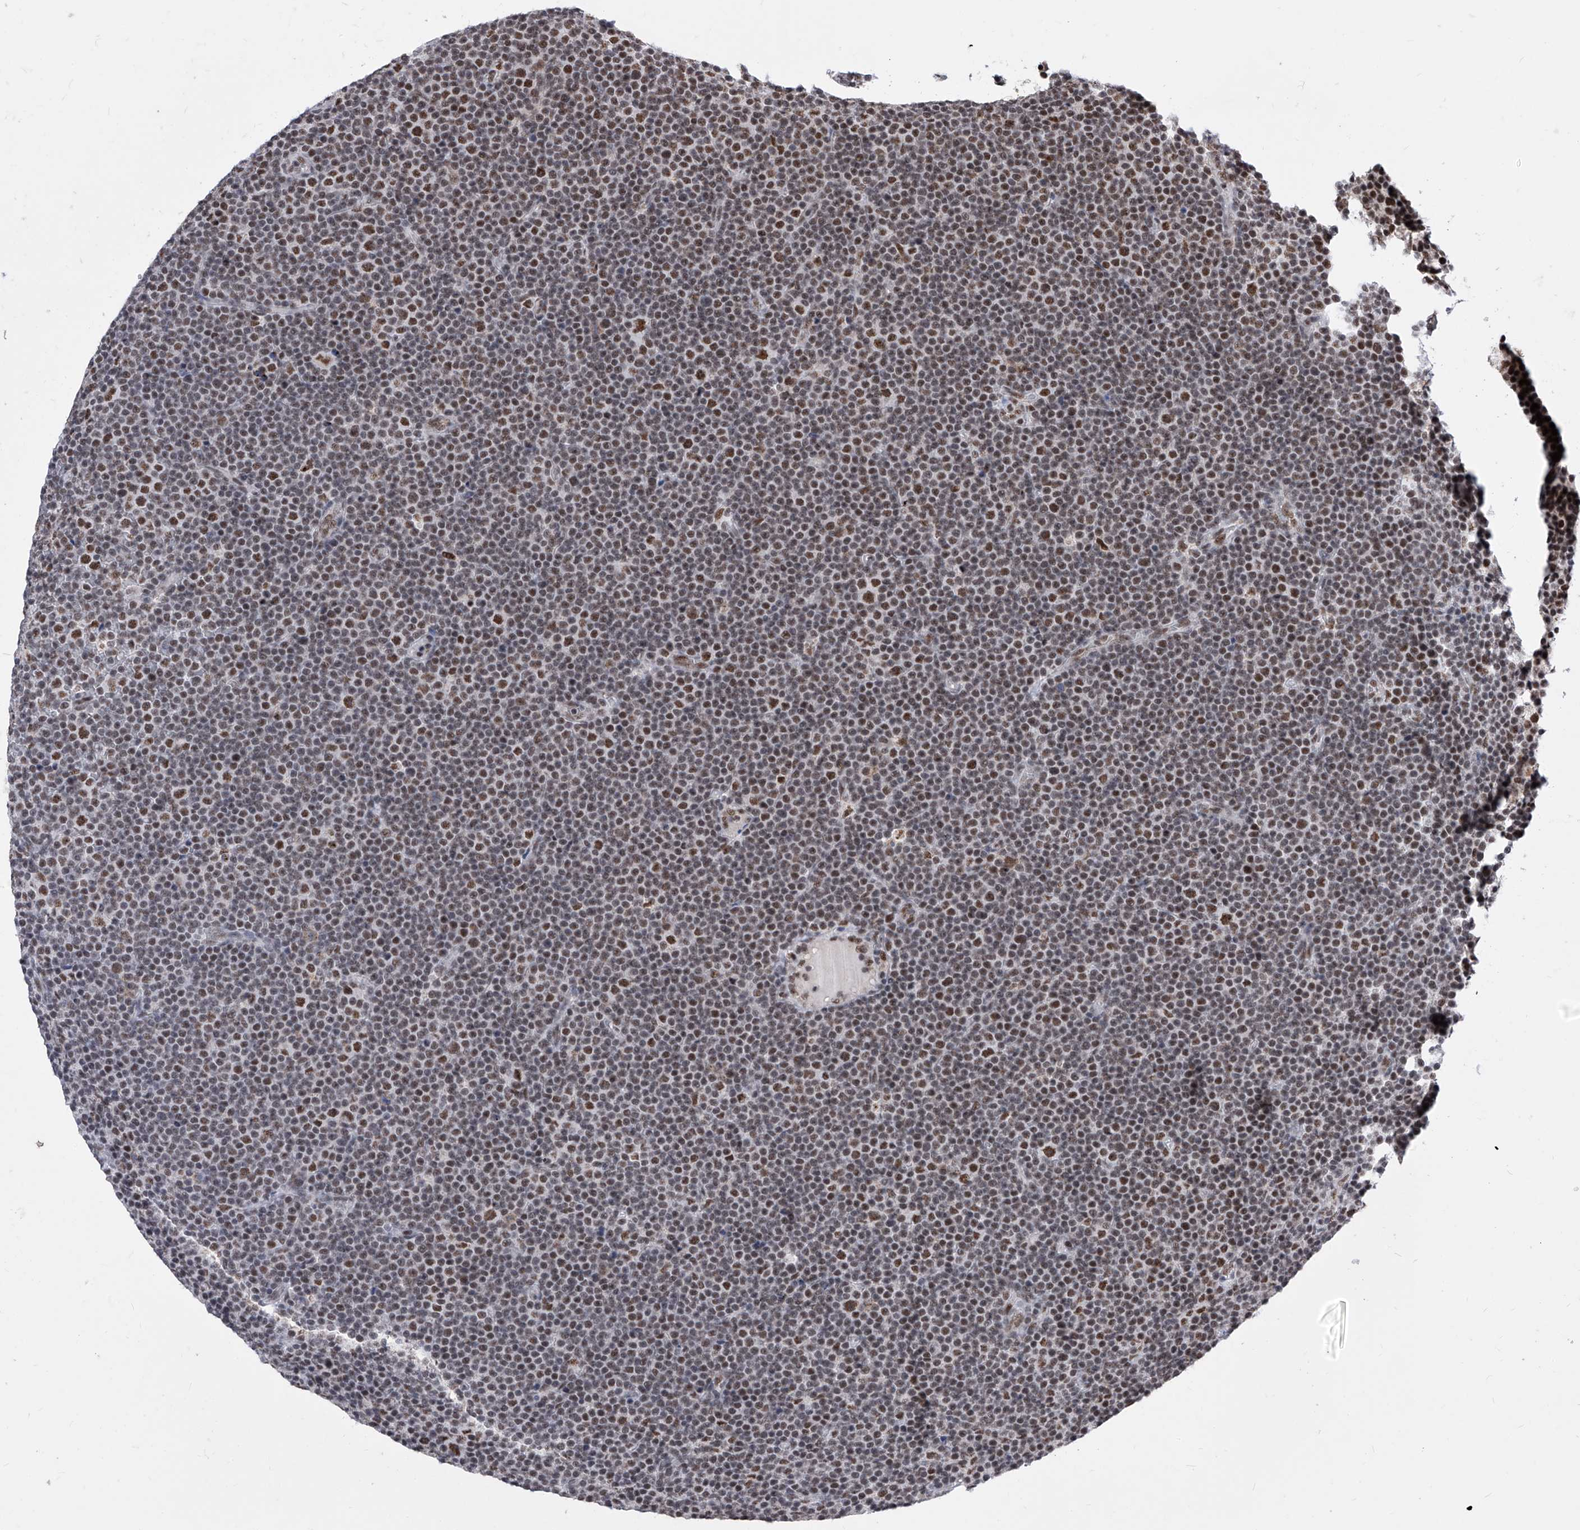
{"staining": {"intensity": "strong", "quantity": ">75%", "location": "nuclear"}, "tissue": "lymphoma", "cell_type": "Tumor cells", "image_type": "cancer", "snomed": [{"axis": "morphology", "description": "Malignant lymphoma, non-Hodgkin's type, Low grade"}, {"axis": "topography", "description": "Lymph node"}], "caption": "This image exhibits lymphoma stained with immunohistochemistry (IHC) to label a protein in brown. The nuclear of tumor cells show strong positivity for the protein. Nuclei are counter-stained blue.", "gene": "PHF5A", "patient": {"sex": "female", "age": 67}}